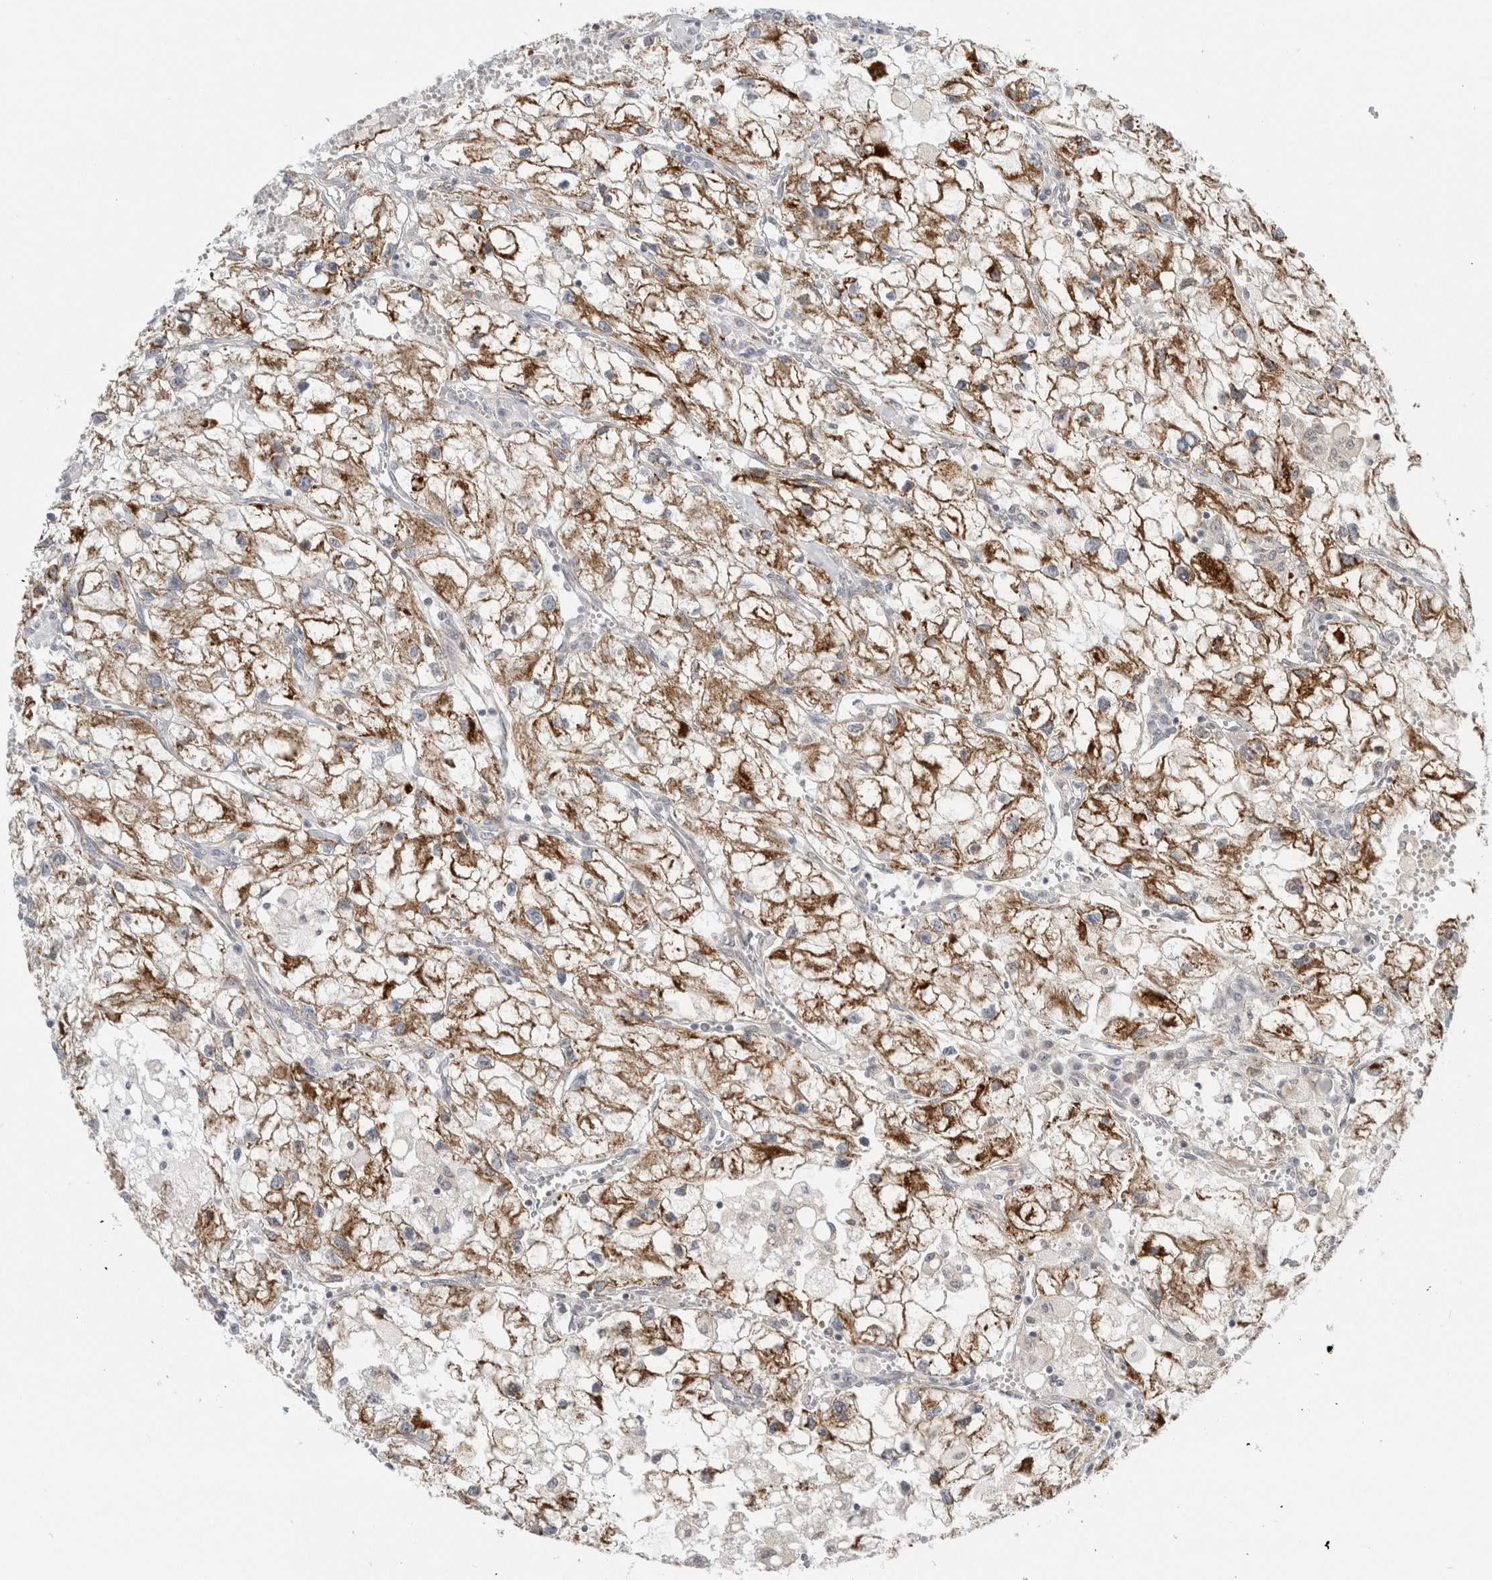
{"staining": {"intensity": "strong", "quantity": ">75%", "location": "cytoplasmic/membranous"}, "tissue": "renal cancer", "cell_type": "Tumor cells", "image_type": "cancer", "snomed": [{"axis": "morphology", "description": "Adenocarcinoma, NOS"}, {"axis": "topography", "description": "Kidney"}], "caption": "Renal cancer was stained to show a protein in brown. There is high levels of strong cytoplasmic/membranous staining in approximately >75% of tumor cells.", "gene": "FAHD1", "patient": {"sex": "female", "age": 70}}